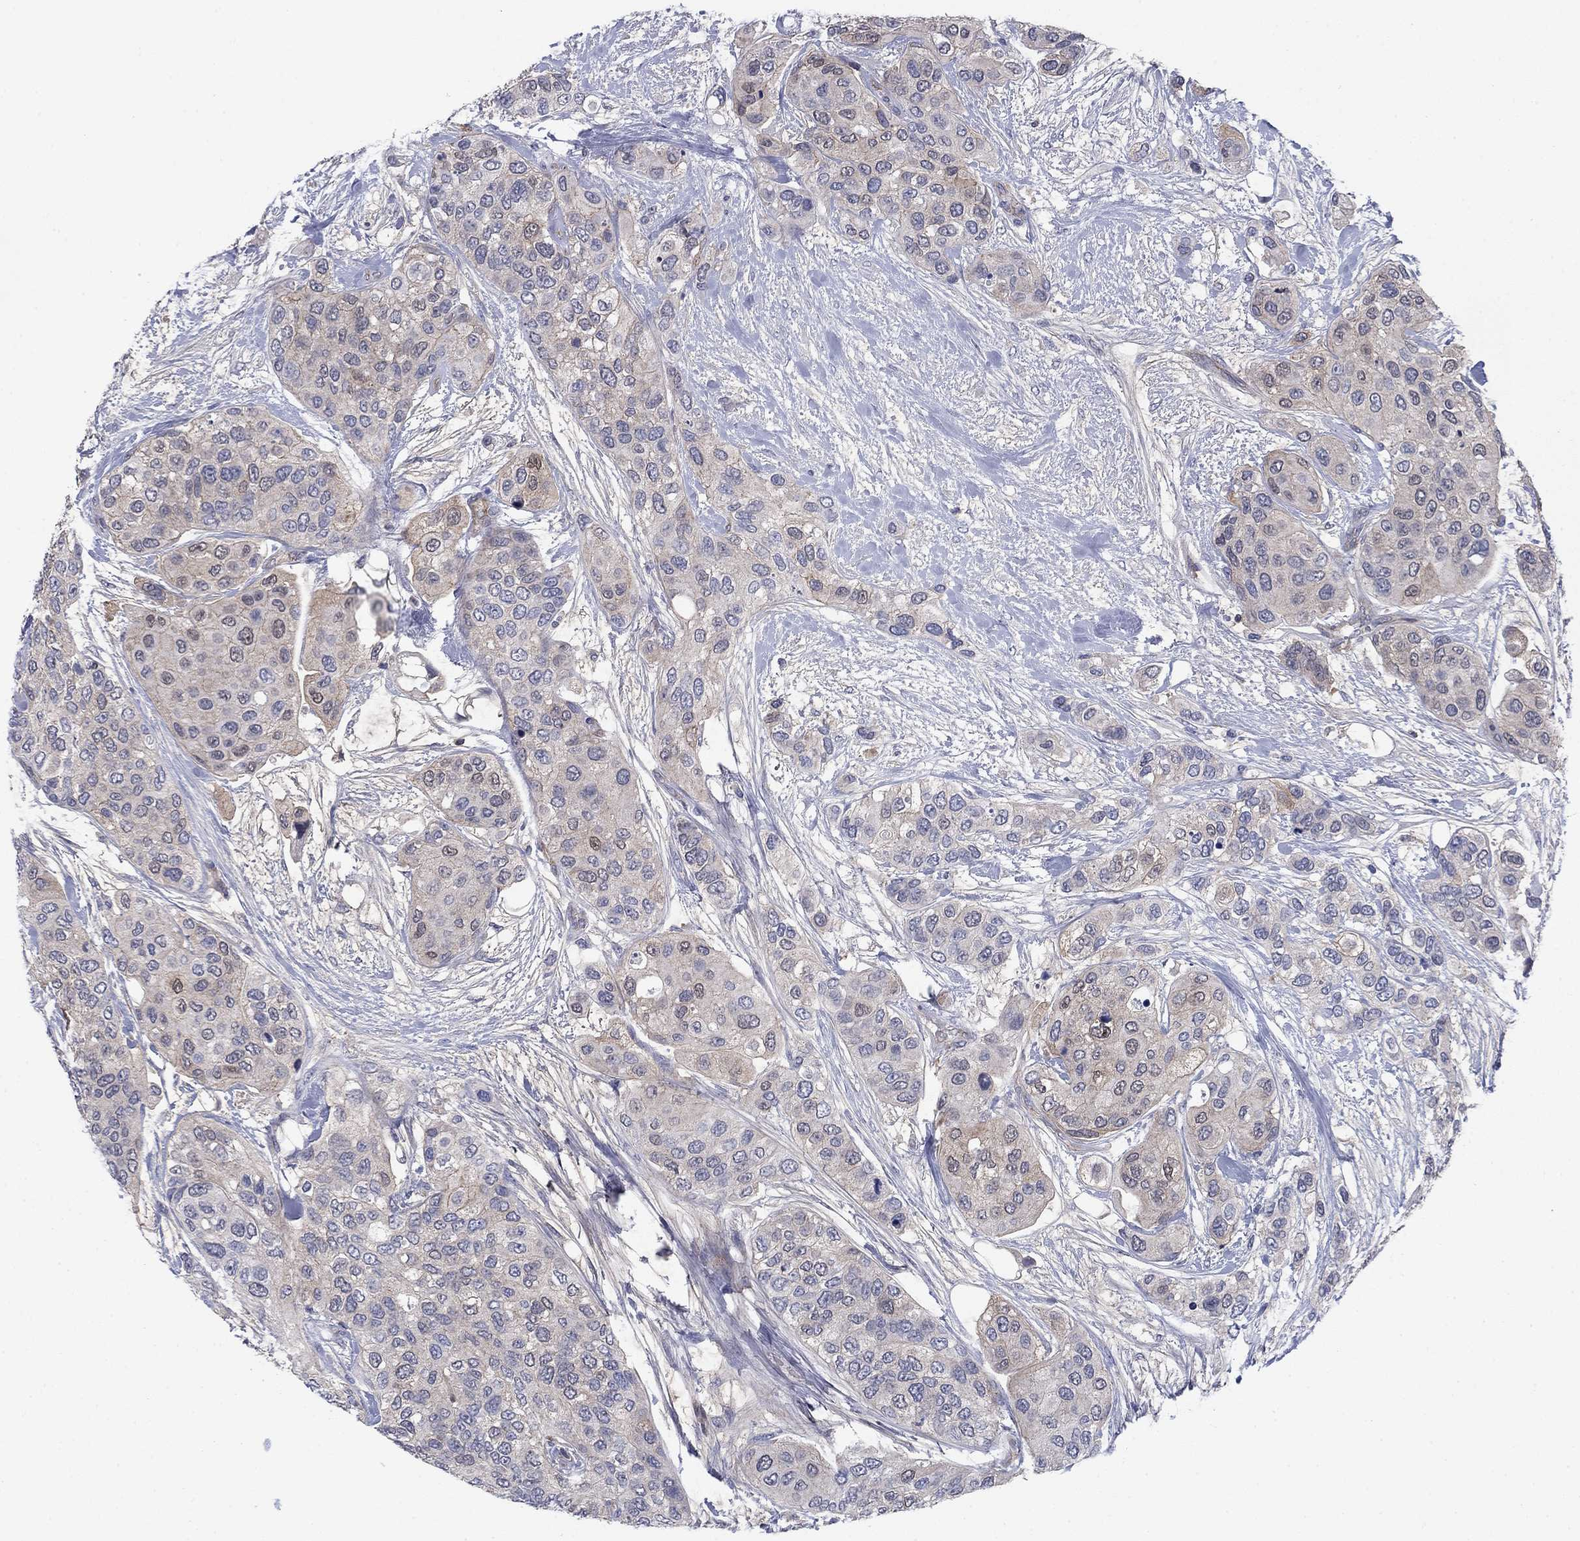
{"staining": {"intensity": "negative", "quantity": "none", "location": "none"}, "tissue": "urothelial cancer", "cell_type": "Tumor cells", "image_type": "cancer", "snomed": [{"axis": "morphology", "description": "Urothelial carcinoma, High grade"}, {"axis": "topography", "description": "Urinary bladder"}], "caption": "Immunohistochemical staining of urothelial cancer shows no significant staining in tumor cells. (DAB immunohistochemistry visualized using brightfield microscopy, high magnification).", "gene": "PSD4", "patient": {"sex": "male", "age": 77}}